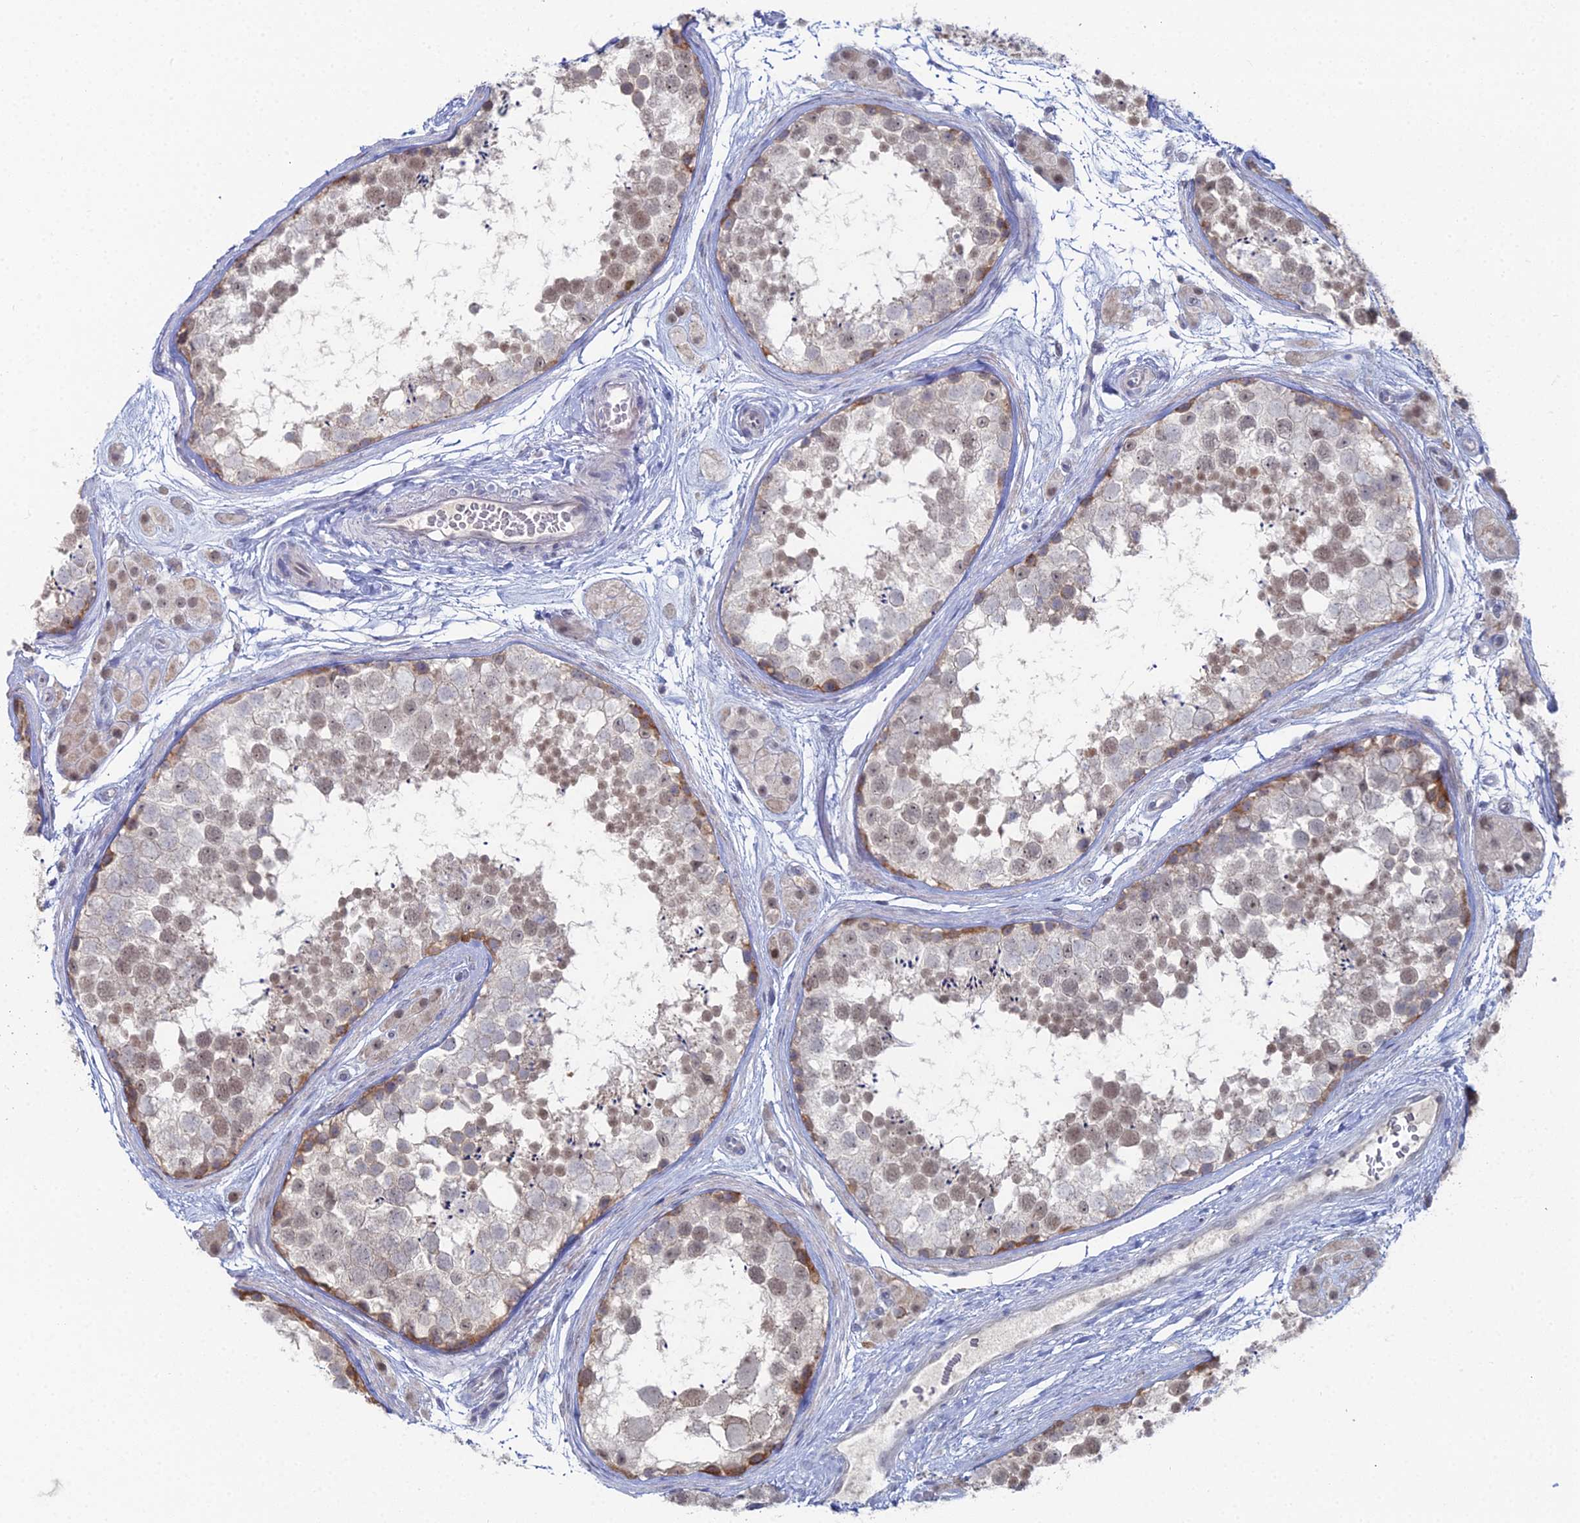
{"staining": {"intensity": "moderate", "quantity": "25%-75%", "location": "cytoplasmic/membranous,nuclear"}, "tissue": "testis", "cell_type": "Cells in seminiferous ducts", "image_type": "normal", "snomed": [{"axis": "morphology", "description": "Normal tissue, NOS"}, {"axis": "topography", "description": "Testis"}], "caption": "Immunohistochemistry of unremarkable testis demonstrates medium levels of moderate cytoplasmic/membranous,nuclear staining in approximately 25%-75% of cells in seminiferous ducts. Using DAB (3,3'-diaminobenzidine) (brown) and hematoxylin (blue) stains, captured at high magnification using brightfield microscopy.", "gene": "THAP4", "patient": {"sex": "male", "age": 56}}